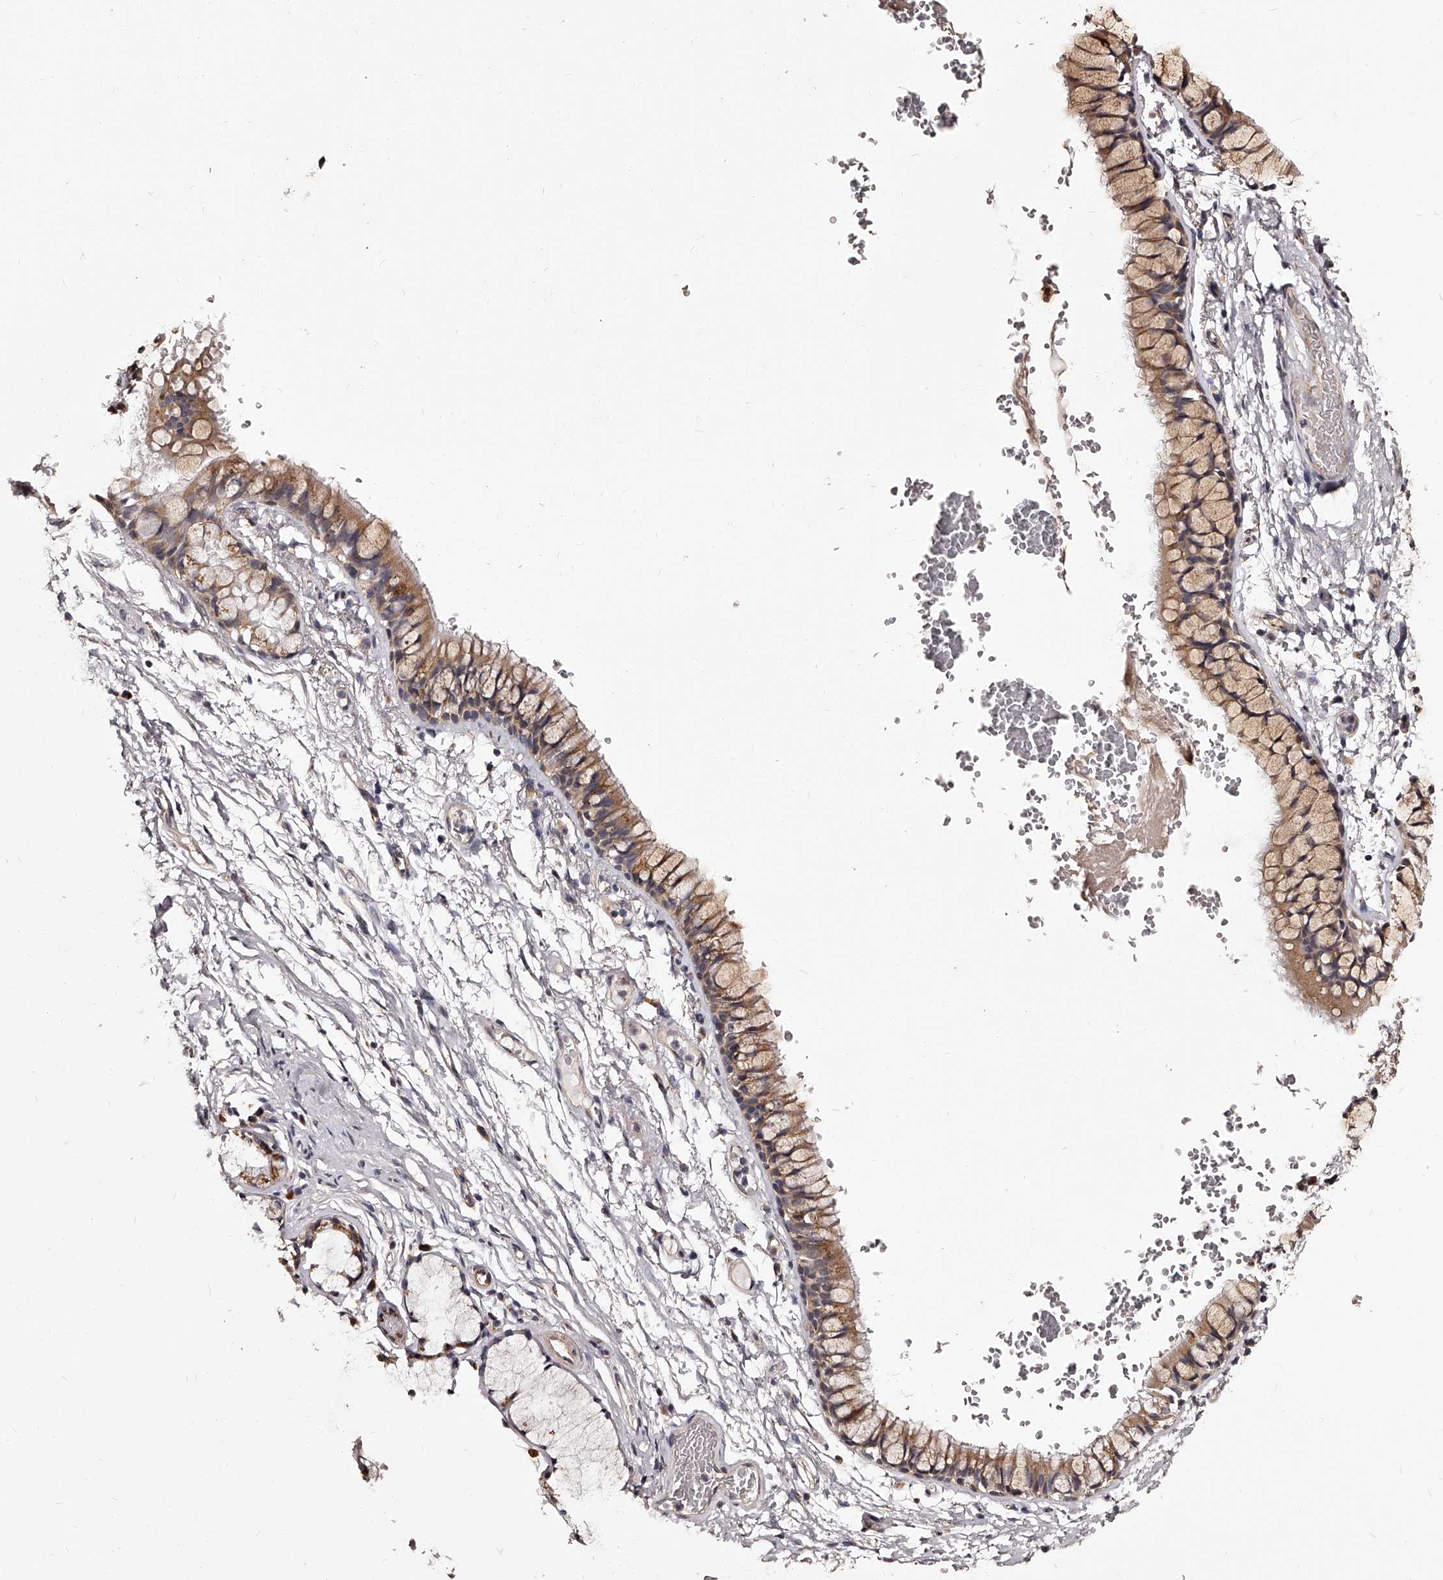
{"staining": {"intensity": "moderate", "quantity": ">75%", "location": "cytoplasmic/membranous"}, "tissue": "adipose tissue", "cell_type": "Adipocytes", "image_type": "normal", "snomed": [{"axis": "morphology", "description": "Normal tissue, NOS"}, {"axis": "topography", "description": "Cartilage tissue"}, {"axis": "topography", "description": "Bronchus"}], "caption": "A photomicrograph showing moderate cytoplasmic/membranous expression in approximately >75% of adipocytes in normal adipose tissue, as visualized by brown immunohistochemical staining.", "gene": "RSC1A1", "patient": {"sex": "female", "age": 73}}